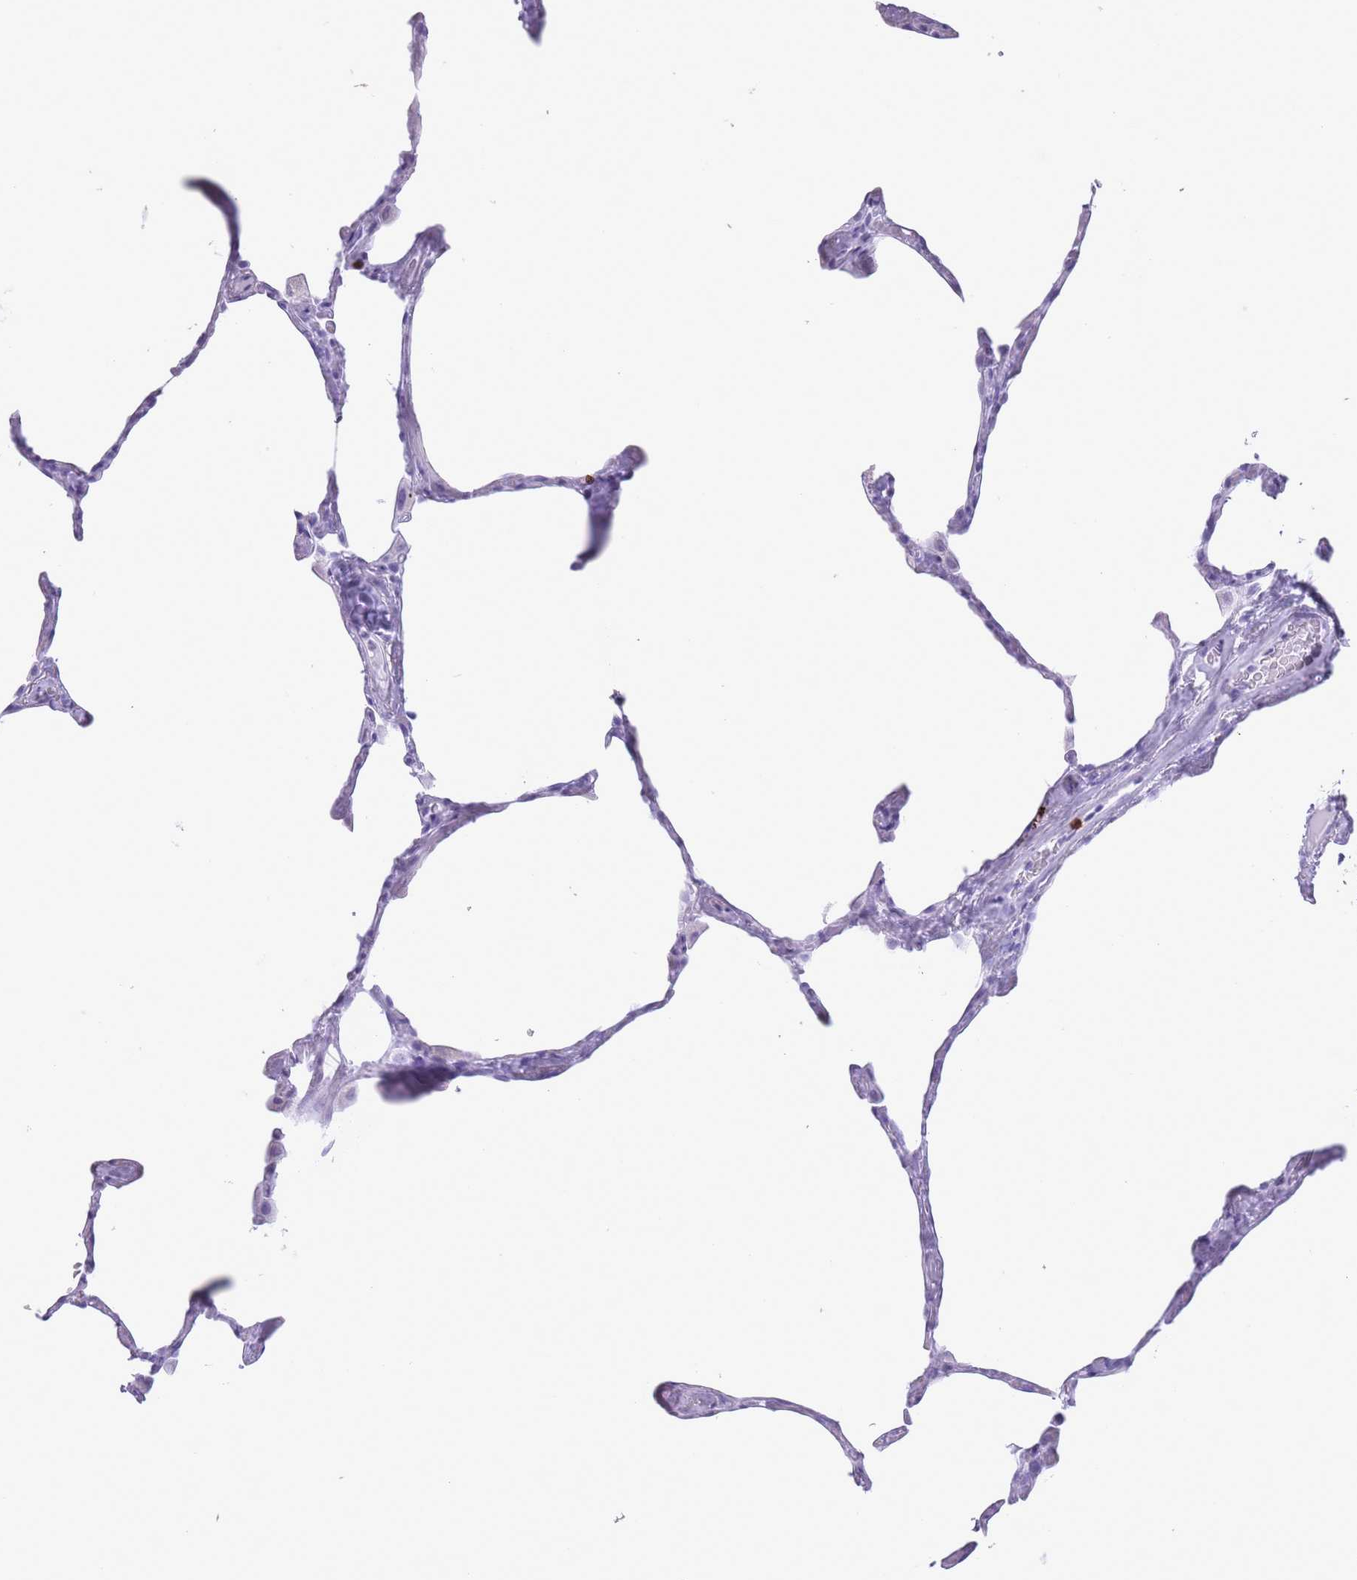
{"staining": {"intensity": "negative", "quantity": "none", "location": "none"}, "tissue": "lung", "cell_type": "Alveolar cells", "image_type": "normal", "snomed": [{"axis": "morphology", "description": "Normal tissue, NOS"}, {"axis": "topography", "description": "Lung"}], "caption": "Immunohistochemistry photomicrograph of unremarkable human lung stained for a protein (brown), which displays no staining in alveolar cells.", "gene": "OR4F16", "patient": {"sex": "male", "age": 65}}